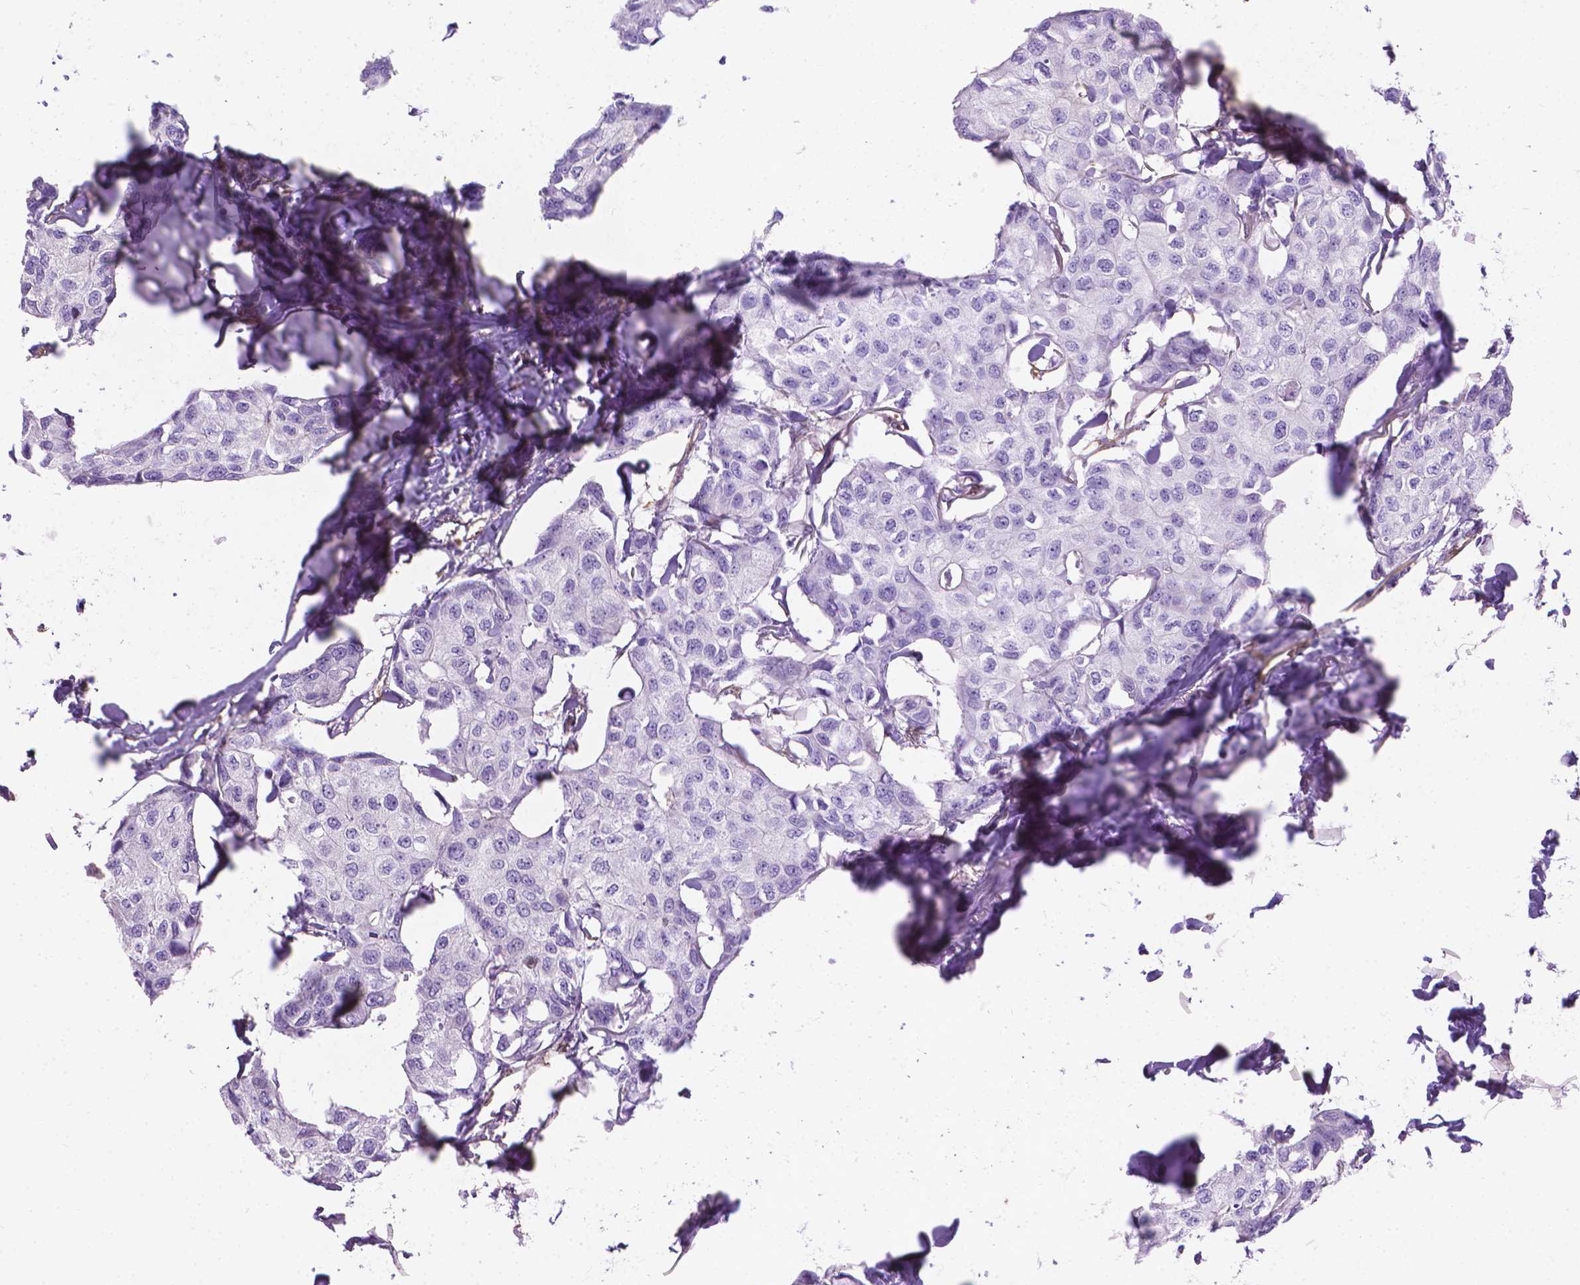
{"staining": {"intensity": "negative", "quantity": "none", "location": "none"}, "tissue": "breast cancer", "cell_type": "Tumor cells", "image_type": "cancer", "snomed": [{"axis": "morphology", "description": "Duct carcinoma"}, {"axis": "topography", "description": "Breast"}], "caption": "The photomicrograph displays no significant staining in tumor cells of invasive ductal carcinoma (breast).", "gene": "CLIC4", "patient": {"sex": "female", "age": 80}}